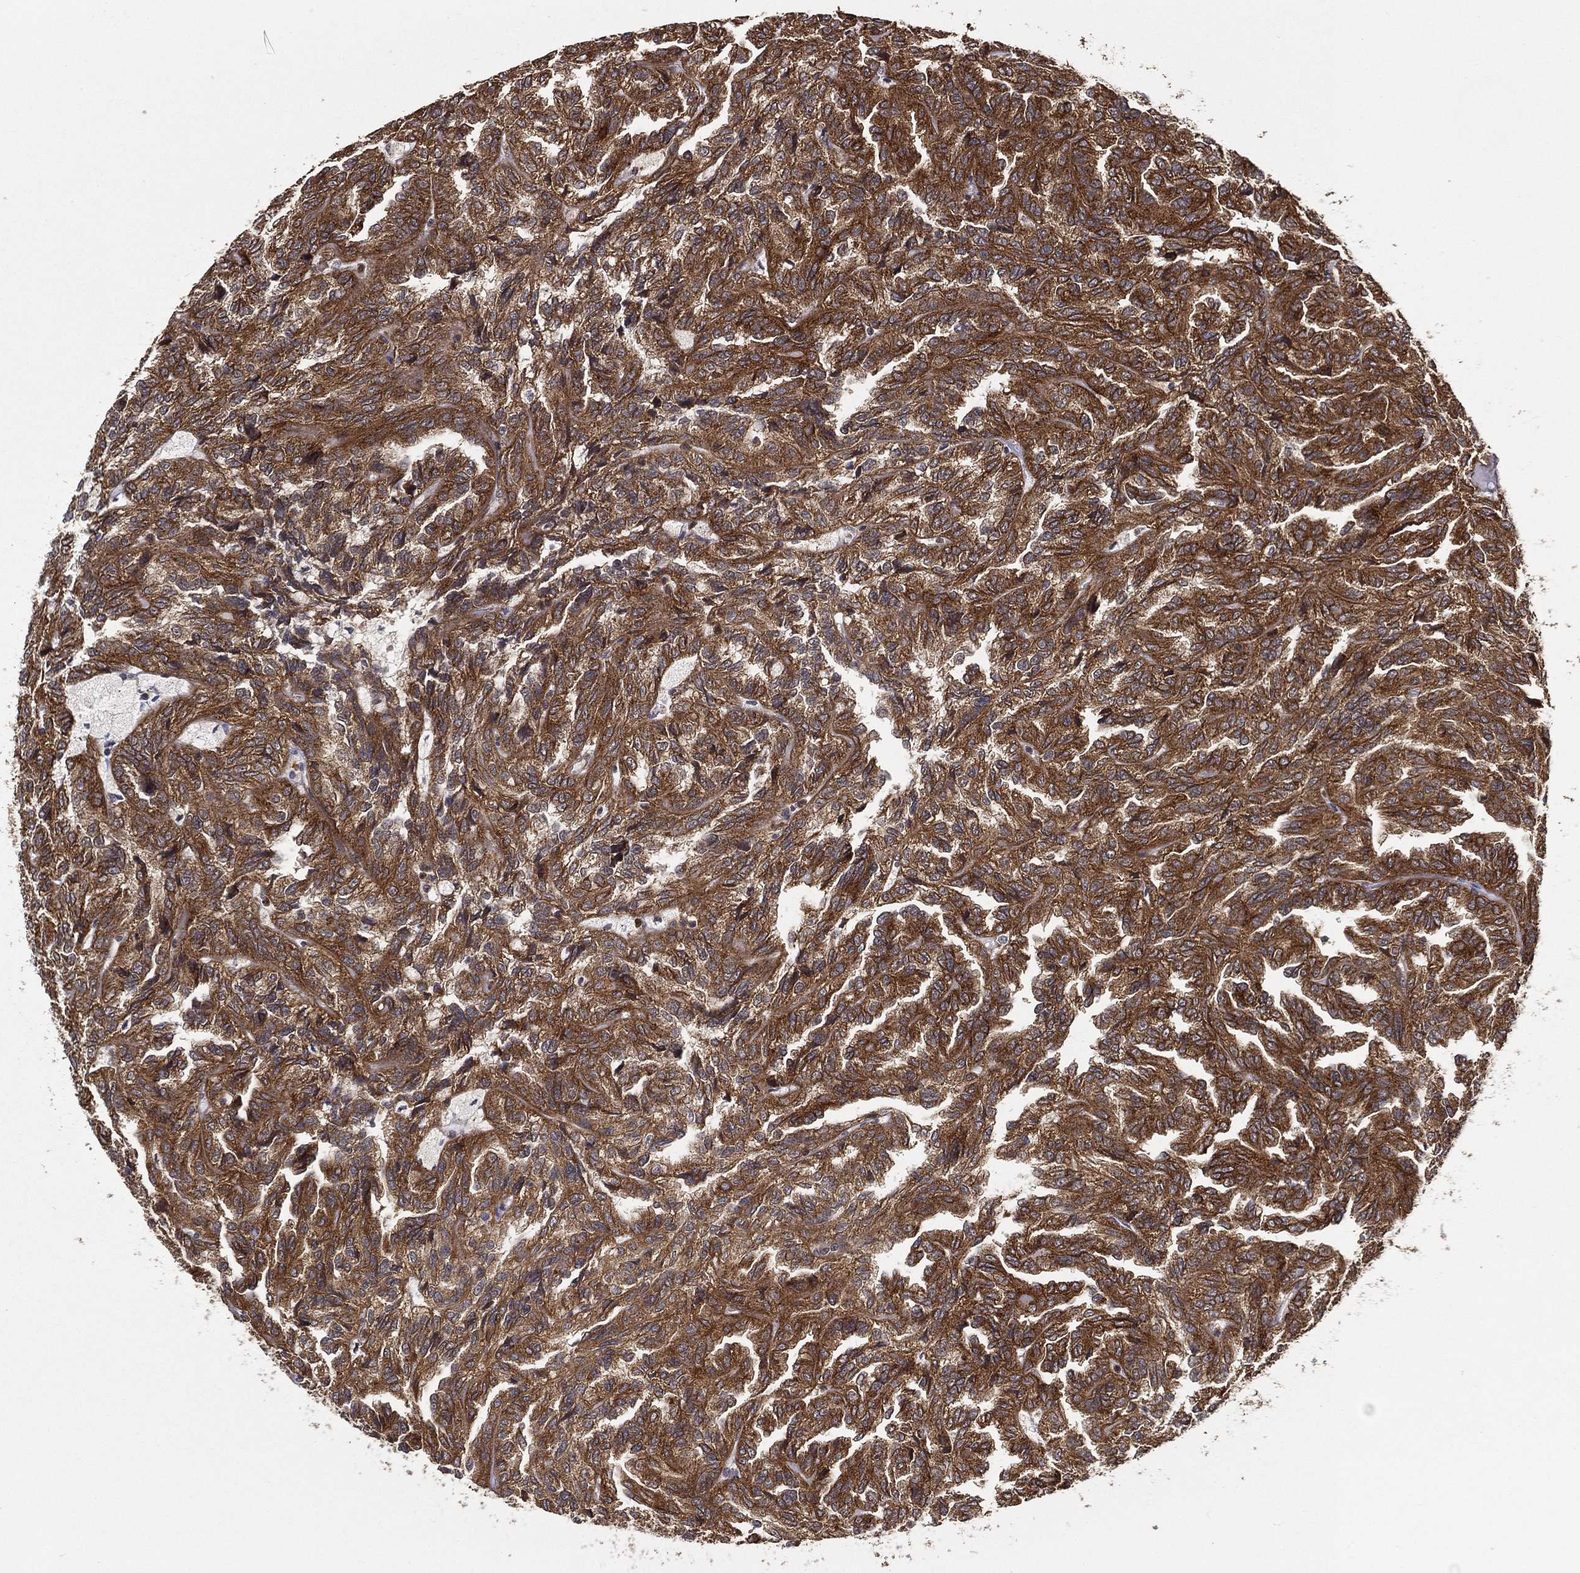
{"staining": {"intensity": "strong", "quantity": ">75%", "location": "cytoplasmic/membranous"}, "tissue": "renal cancer", "cell_type": "Tumor cells", "image_type": "cancer", "snomed": [{"axis": "morphology", "description": "Adenocarcinoma, NOS"}, {"axis": "topography", "description": "Kidney"}], "caption": "The photomicrograph reveals staining of renal adenocarcinoma, revealing strong cytoplasmic/membranous protein expression (brown color) within tumor cells.", "gene": "UACA", "patient": {"sex": "male", "age": 79}}